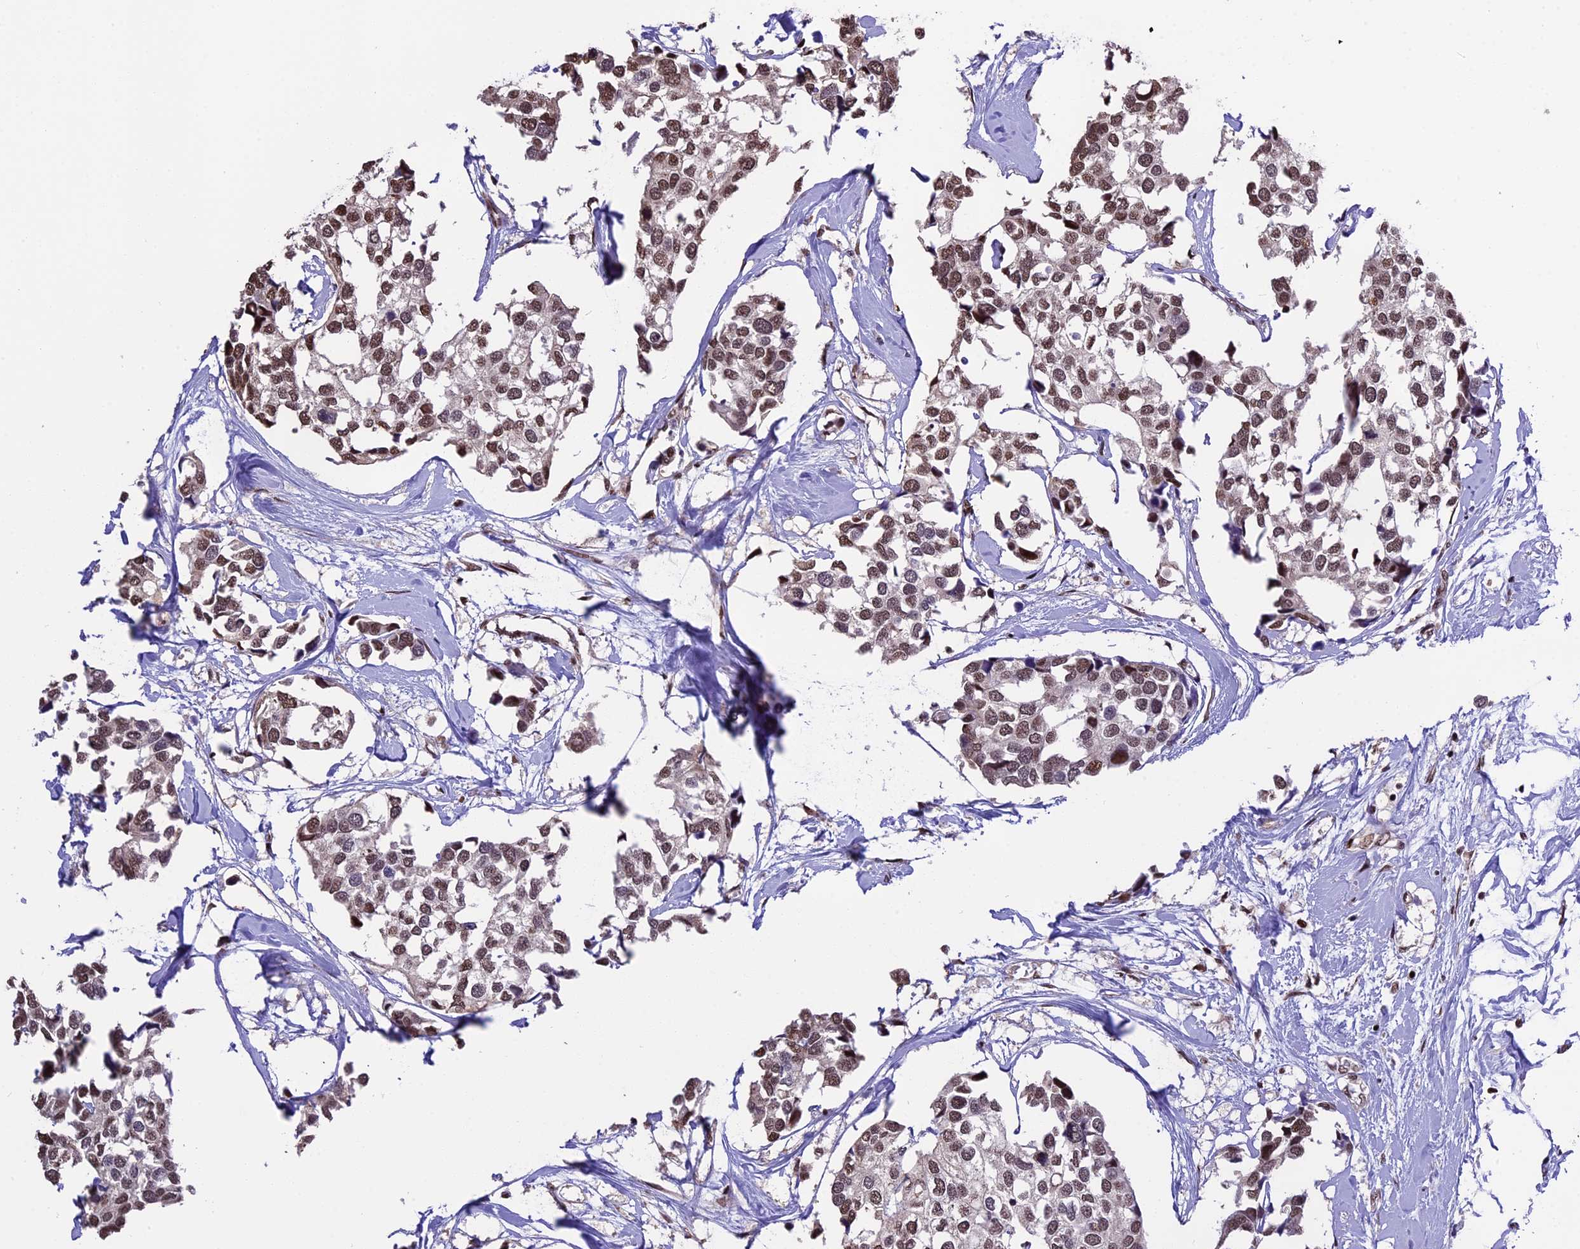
{"staining": {"intensity": "moderate", "quantity": ">75%", "location": "nuclear"}, "tissue": "breast cancer", "cell_type": "Tumor cells", "image_type": "cancer", "snomed": [{"axis": "morphology", "description": "Duct carcinoma"}, {"axis": "topography", "description": "Breast"}], "caption": "Immunohistochemistry photomicrograph of human breast cancer (intraductal carcinoma) stained for a protein (brown), which exhibits medium levels of moderate nuclear expression in approximately >75% of tumor cells.", "gene": "POLR3E", "patient": {"sex": "female", "age": 83}}